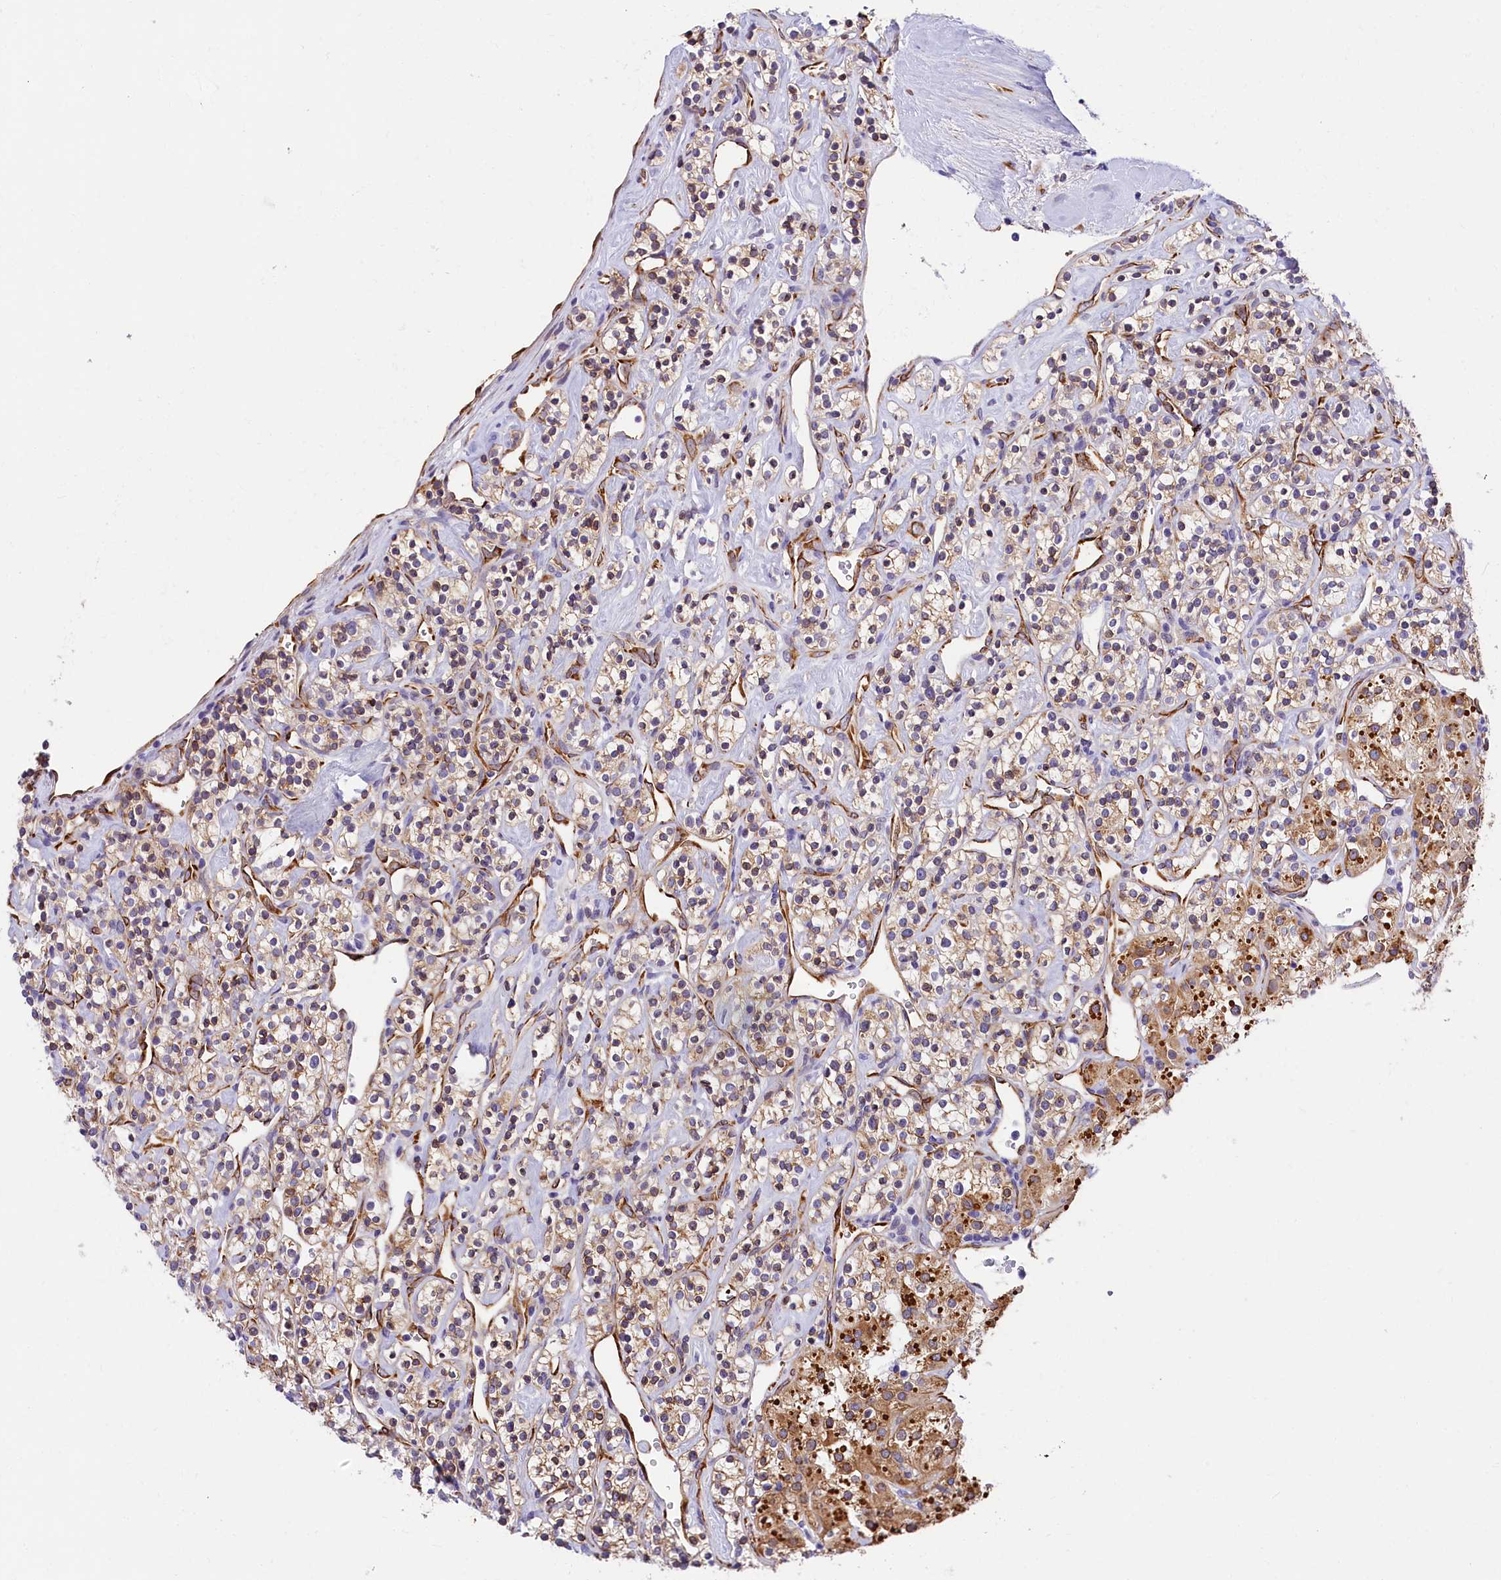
{"staining": {"intensity": "moderate", "quantity": "25%-75%", "location": "cytoplasmic/membranous"}, "tissue": "renal cancer", "cell_type": "Tumor cells", "image_type": "cancer", "snomed": [{"axis": "morphology", "description": "Adenocarcinoma, NOS"}, {"axis": "topography", "description": "Kidney"}], "caption": "The image reveals staining of renal adenocarcinoma, revealing moderate cytoplasmic/membranous protein expression (brown color) within tumor cells.", "gene": "ITGA1", "patient": {"sex": "male", "age": 77}}